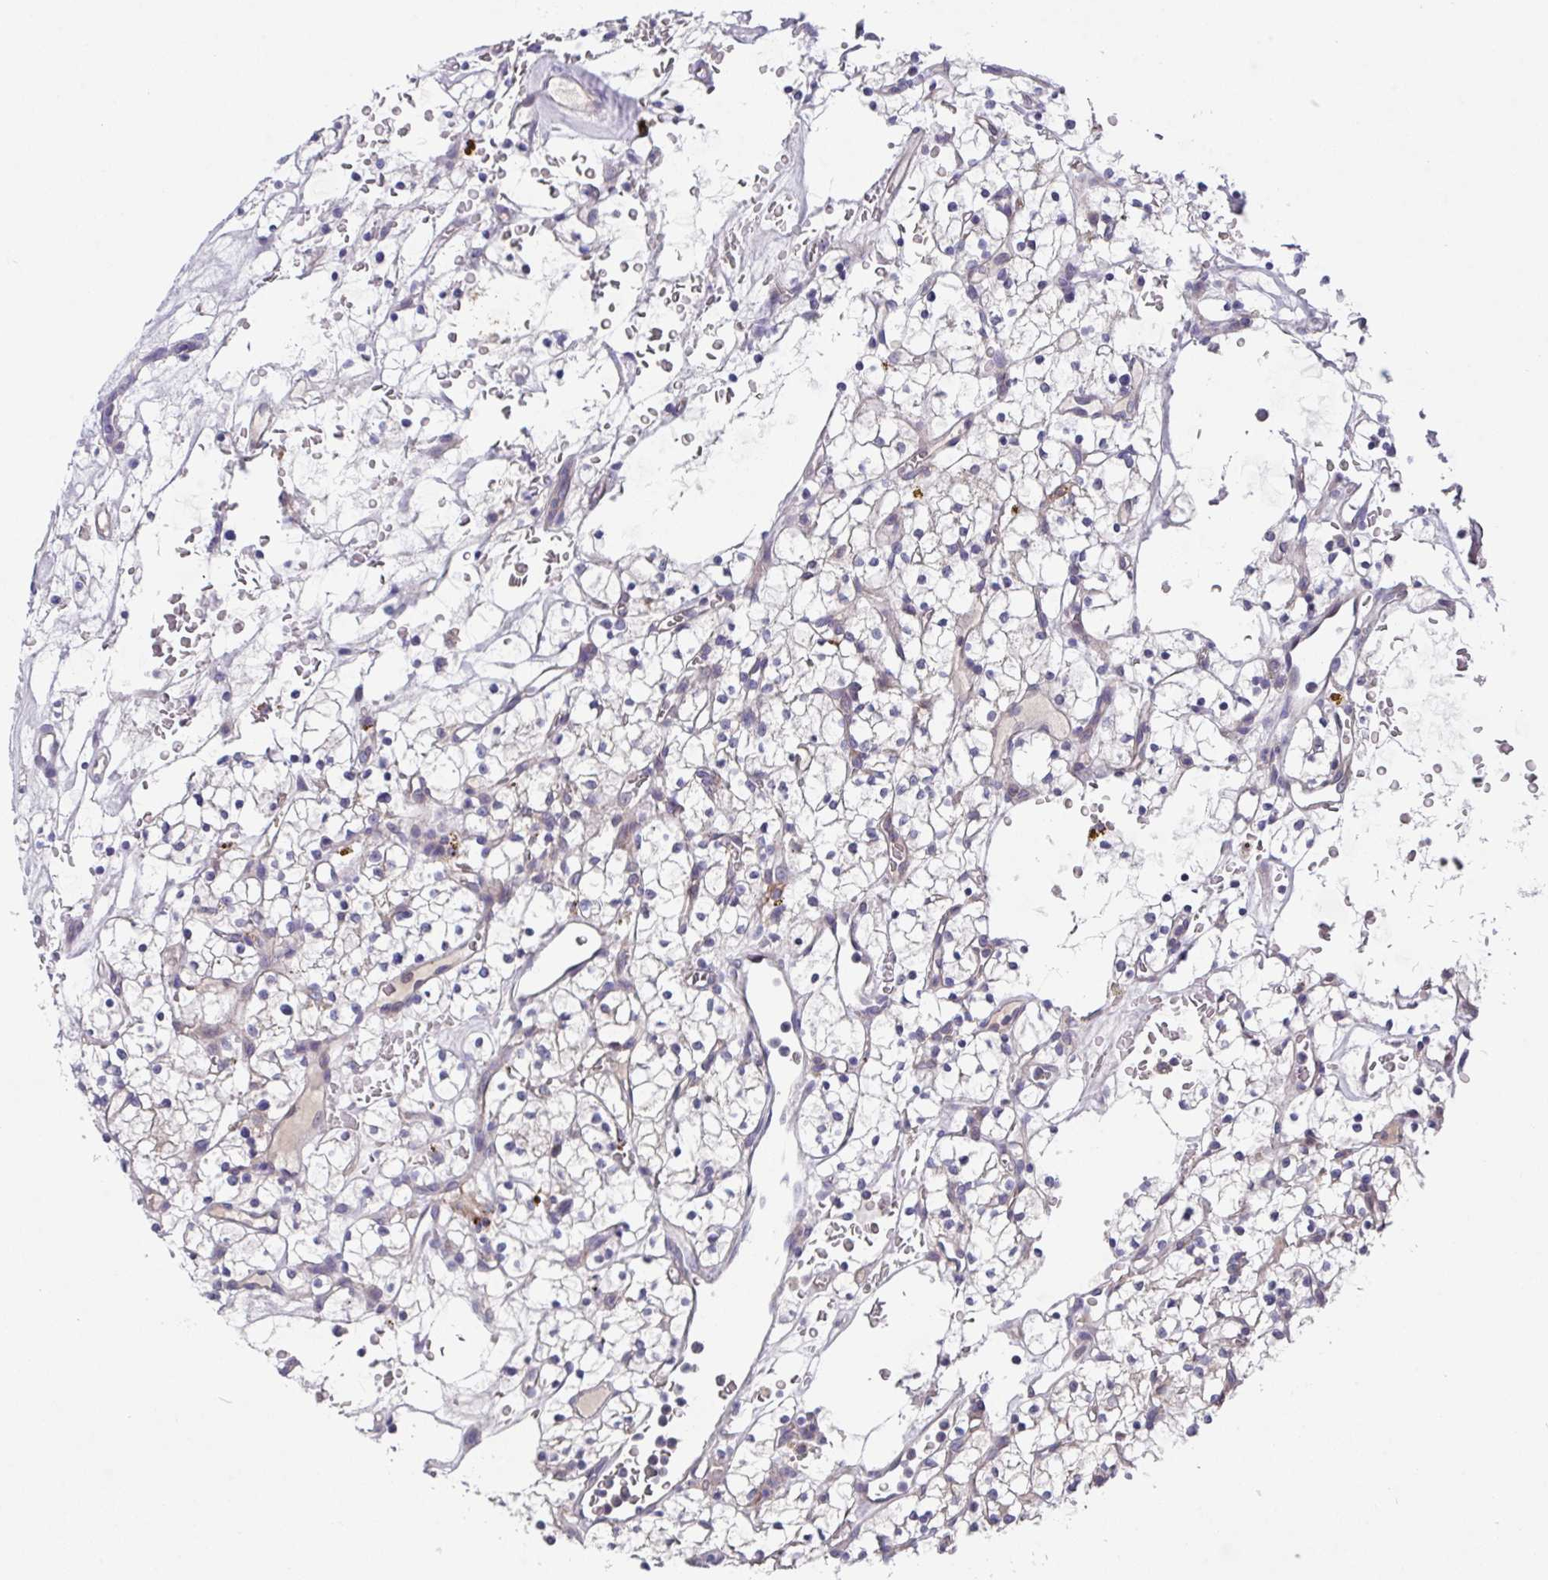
{"staining": {"intensity": "negative", "quantity": "none", "location": "none"}, "tissue": "renal cancer", "cell_type": "Tumor cells", "image_type": "cancer", "snomed": [{"axis": "morphology", "description": "Adenocarcinoma, NOS"}, {"axis": "topography", "description": "Kidney"}], "caption": "Tumor cells are negative for brown protein staining in renal adenocarcinoma.", "gene": "EIF4B", "patient": {"sex": "female", "age": 64}}